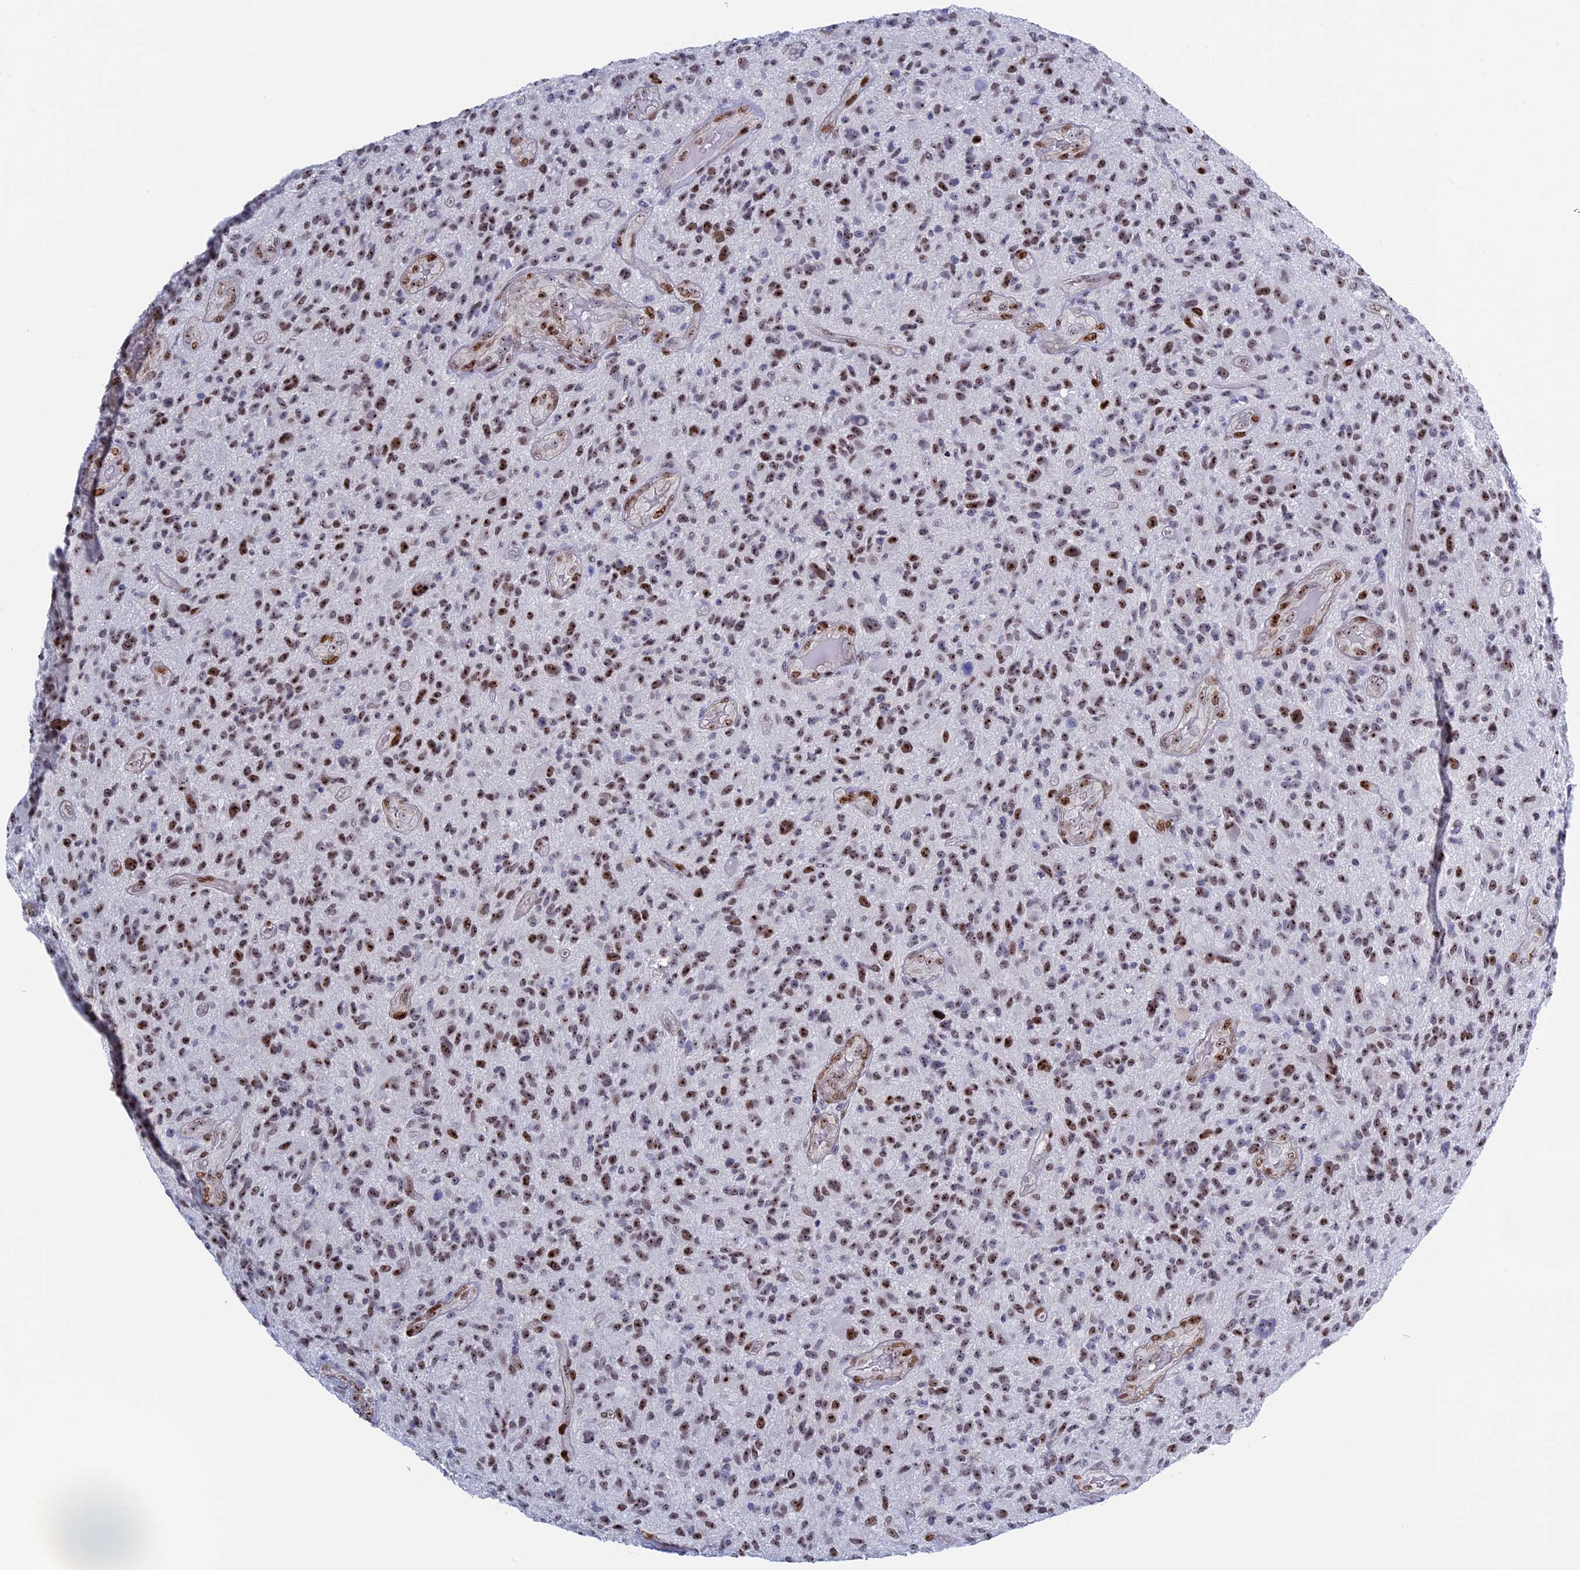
{"staining": {"intensity": "moderate", "quantity": ">75%", "location": "nuclear"}, "tissue": "glioma", "cell_type": "Tumor cells", "image_type": "cancer", "snomed": [{"axis": "morphology", "description": "Glioma, malignant, High grade"}, {"axis": "topography", "description": "Brain"}], "caption": "Protein staining of malignant glioma (high-grade) tissue exhibits moderate nuclear expression in about >75% of tumor cells. (Stains: DAB (3,3'-diaminobenzidine) in brown, nuclei in blue, Microscopy: brightfield microscopy at high magnification).", "gene": "CCDC86", "patient": {"sex": "male", "age": 47}}